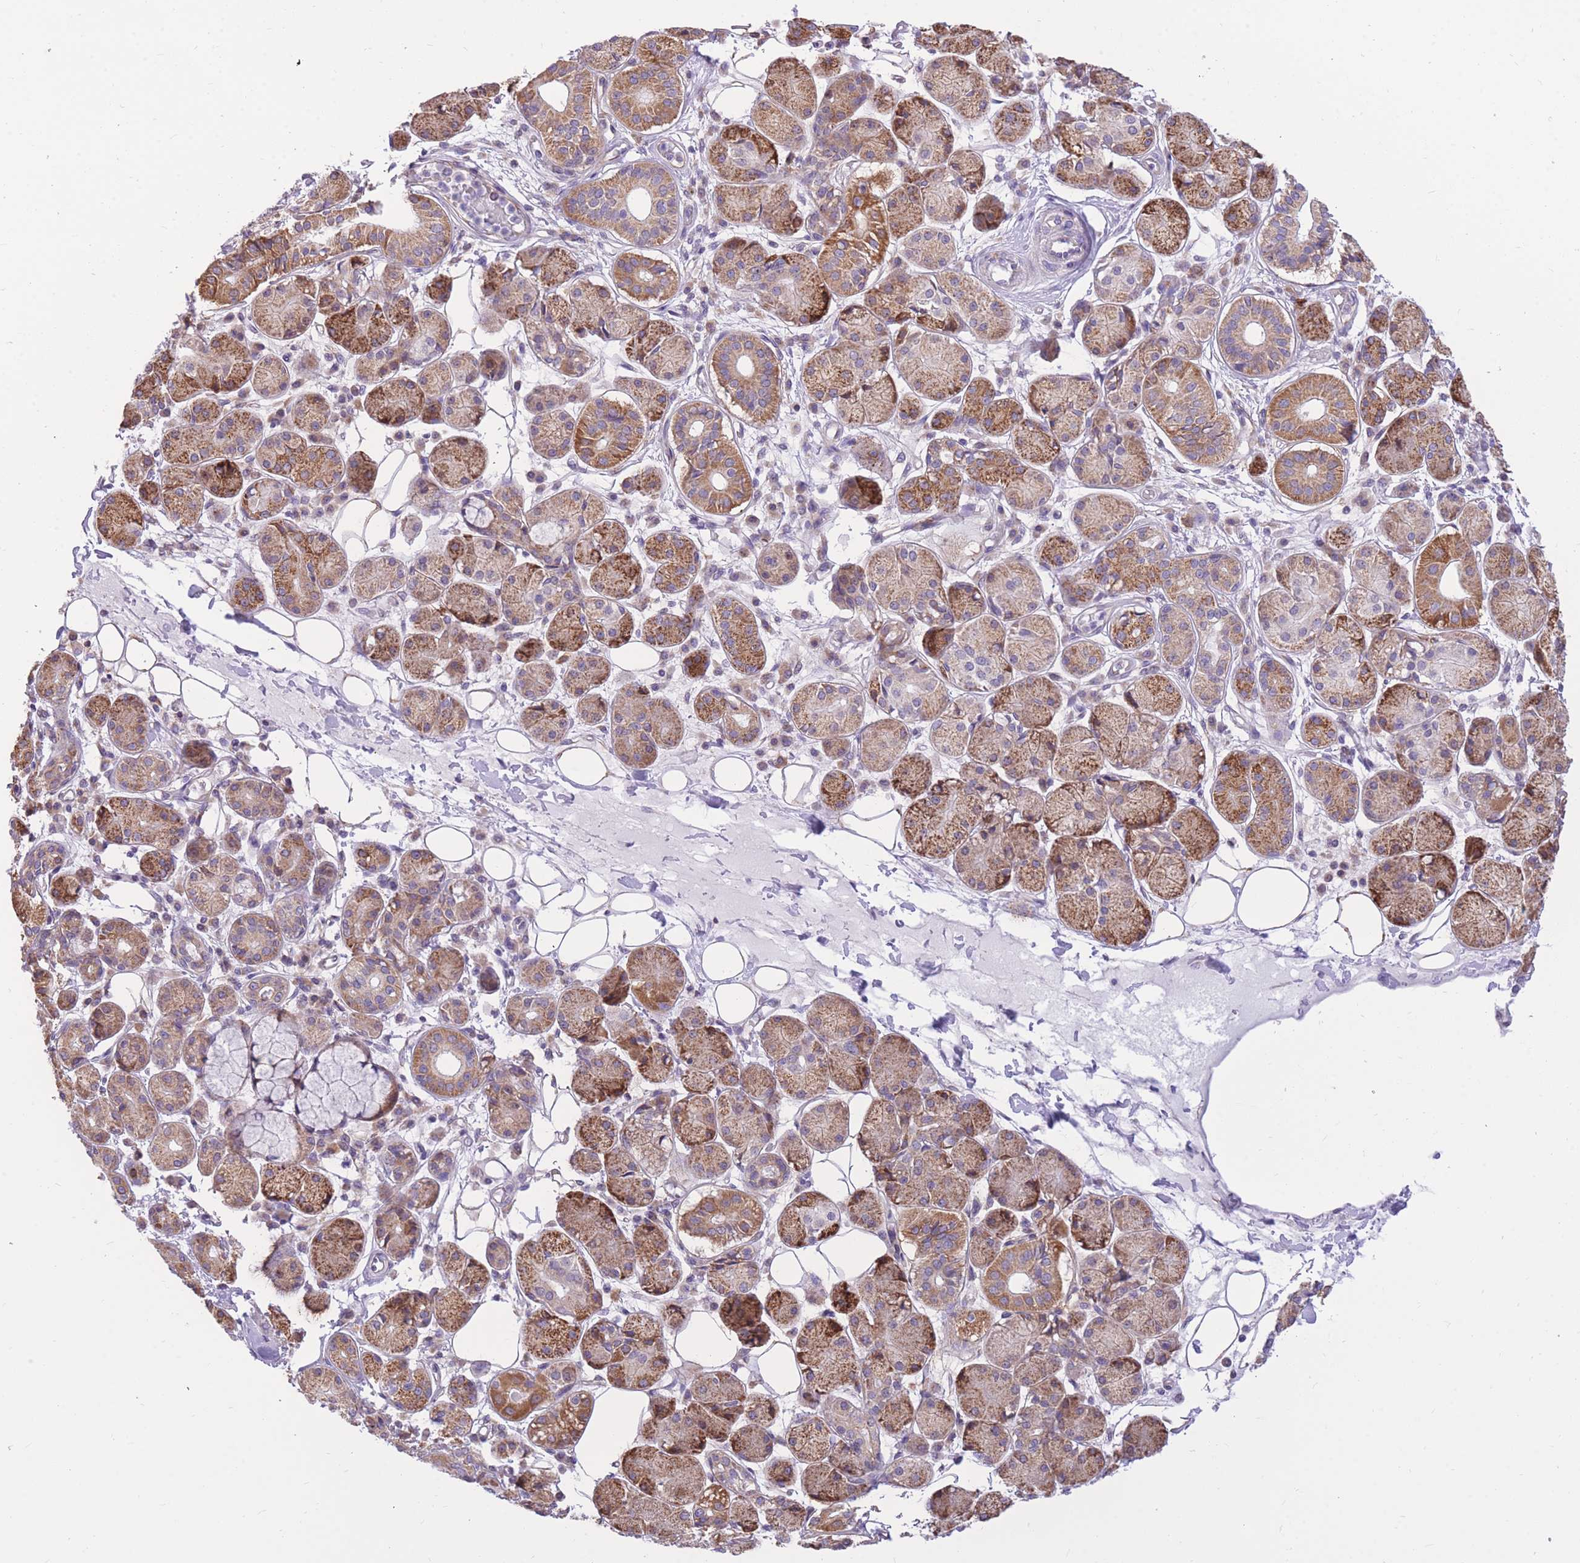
{"staining": {"intensity": "moderate", "quantity": ">75%", "location": "cytoplasmic/membranous"}, "tissue": "salivary gland", "cell_type": "Glandular cells", "image_type": "normal", "snomed": [{"axis": "morphology", "description": "Squamous cell carcinoma, NOS"}, {"axis": "topography", "description": "Skin"}, {"axis": "topography", "description": "Head-Neck"}], "caption": "Unremarkable salivary gland reveals moderate cytoplasmic/membranous expression in approximately >75% of glandular cells, visualized by immunohistochemistry. The staining is performed using DAB (3,3'-diaminobenzidine) brown chromogen to label protein expression. The nuclei are counter-stained blue using hematoxylin.", "gene": "TOPAZ1", "patient": {"sex": "male", "age": 80}}